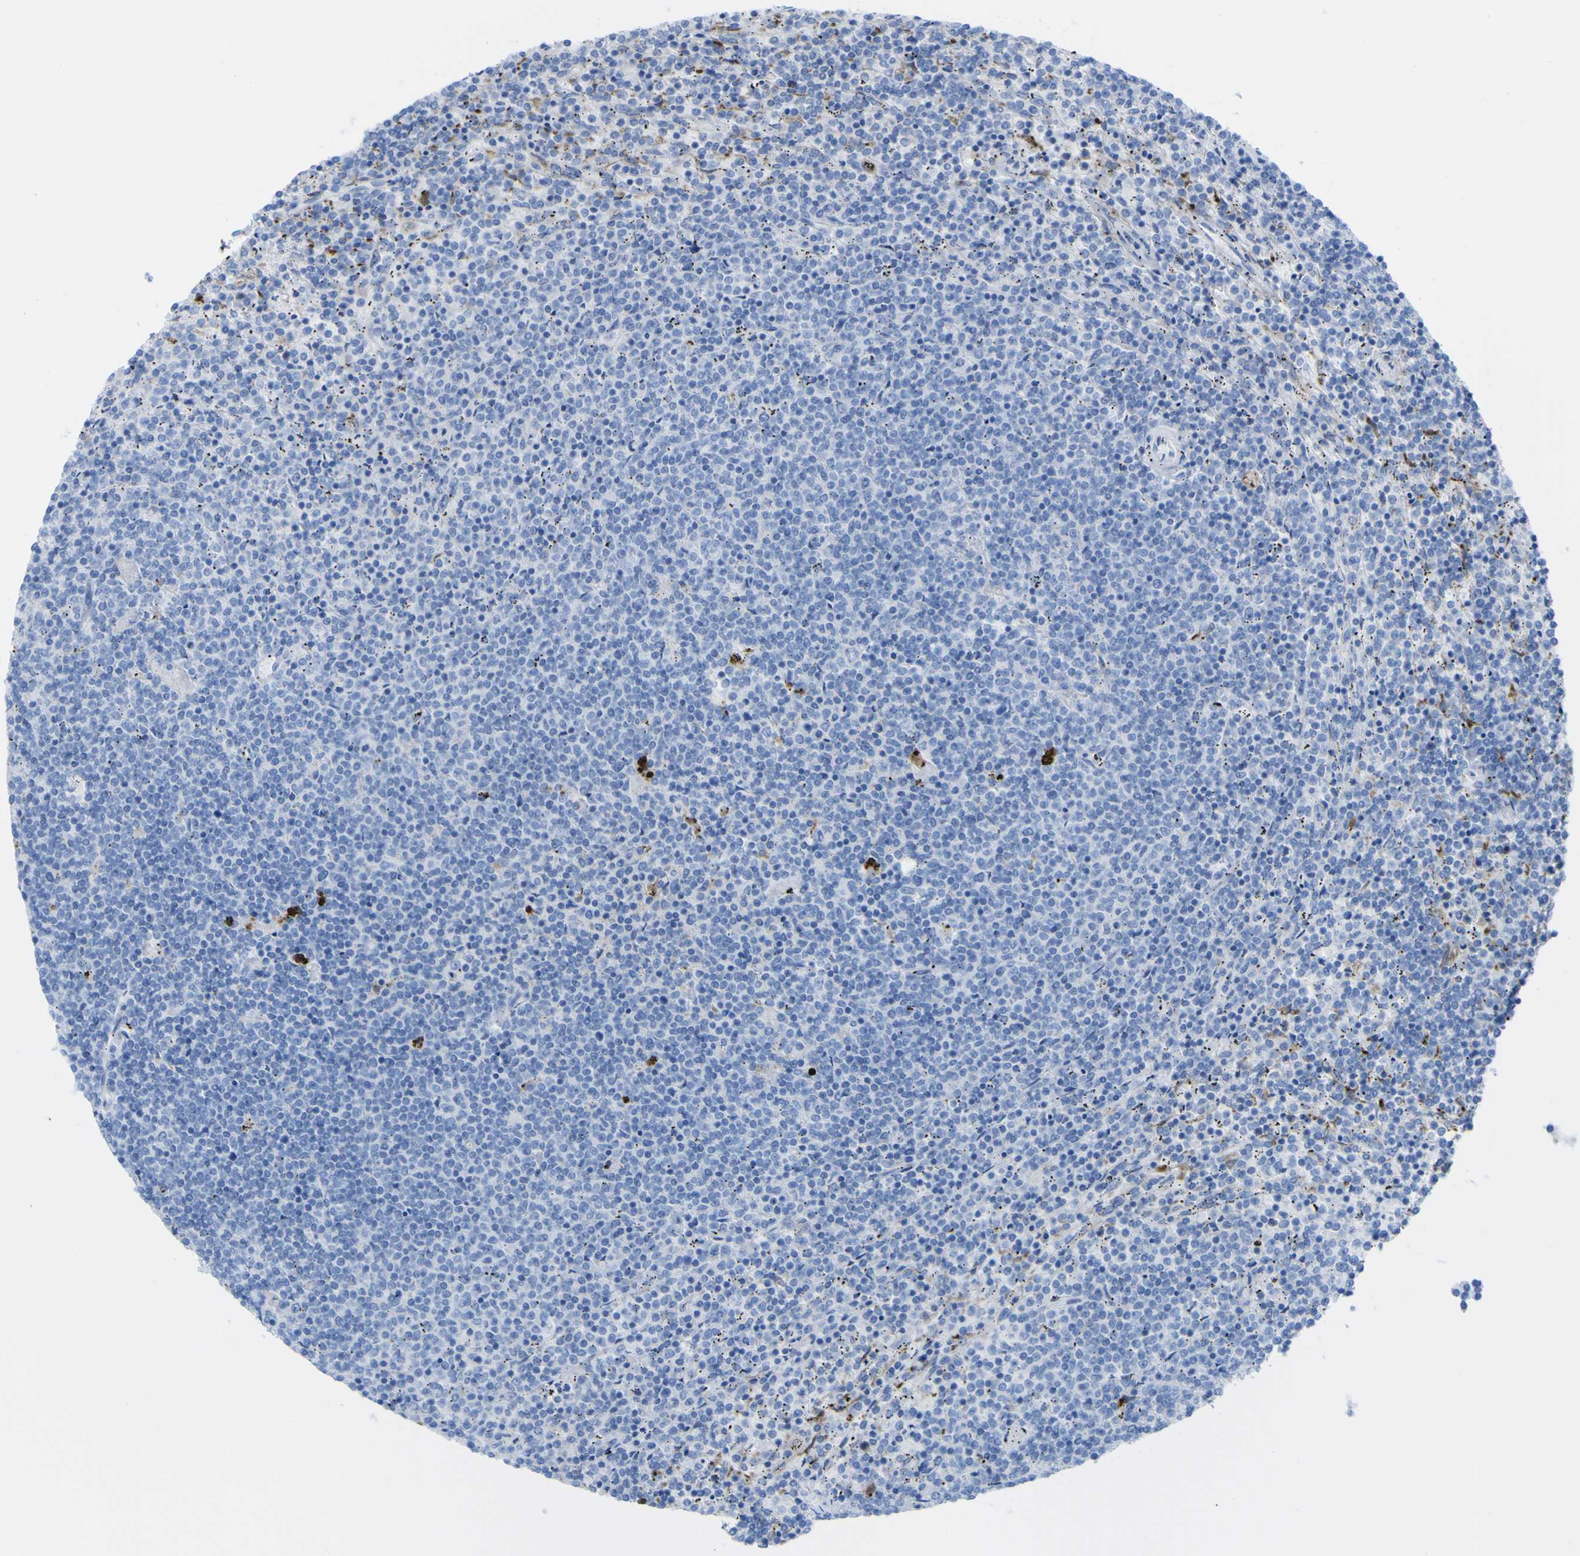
{"staining": {"intensity": "negative", "quantity": "none", "location": "none"}, "tissue": "lymphoma", "cell_type": "Tumor cells", "image_type": "cancer", "snomed": [{"axis": "morphology", "description": "Malignant lymphoma, non-Hodgkin's type, Low grade"}, {"axis": "topography", "description": "Spleen"}], "caption": "An immunohistochemistry (IHC) histopathology image of lymphoma is shown. There is no staining in tumor cells of lymphoma.", "gene": "PLD3", "patient": {"sex": "female", "age": 50}}